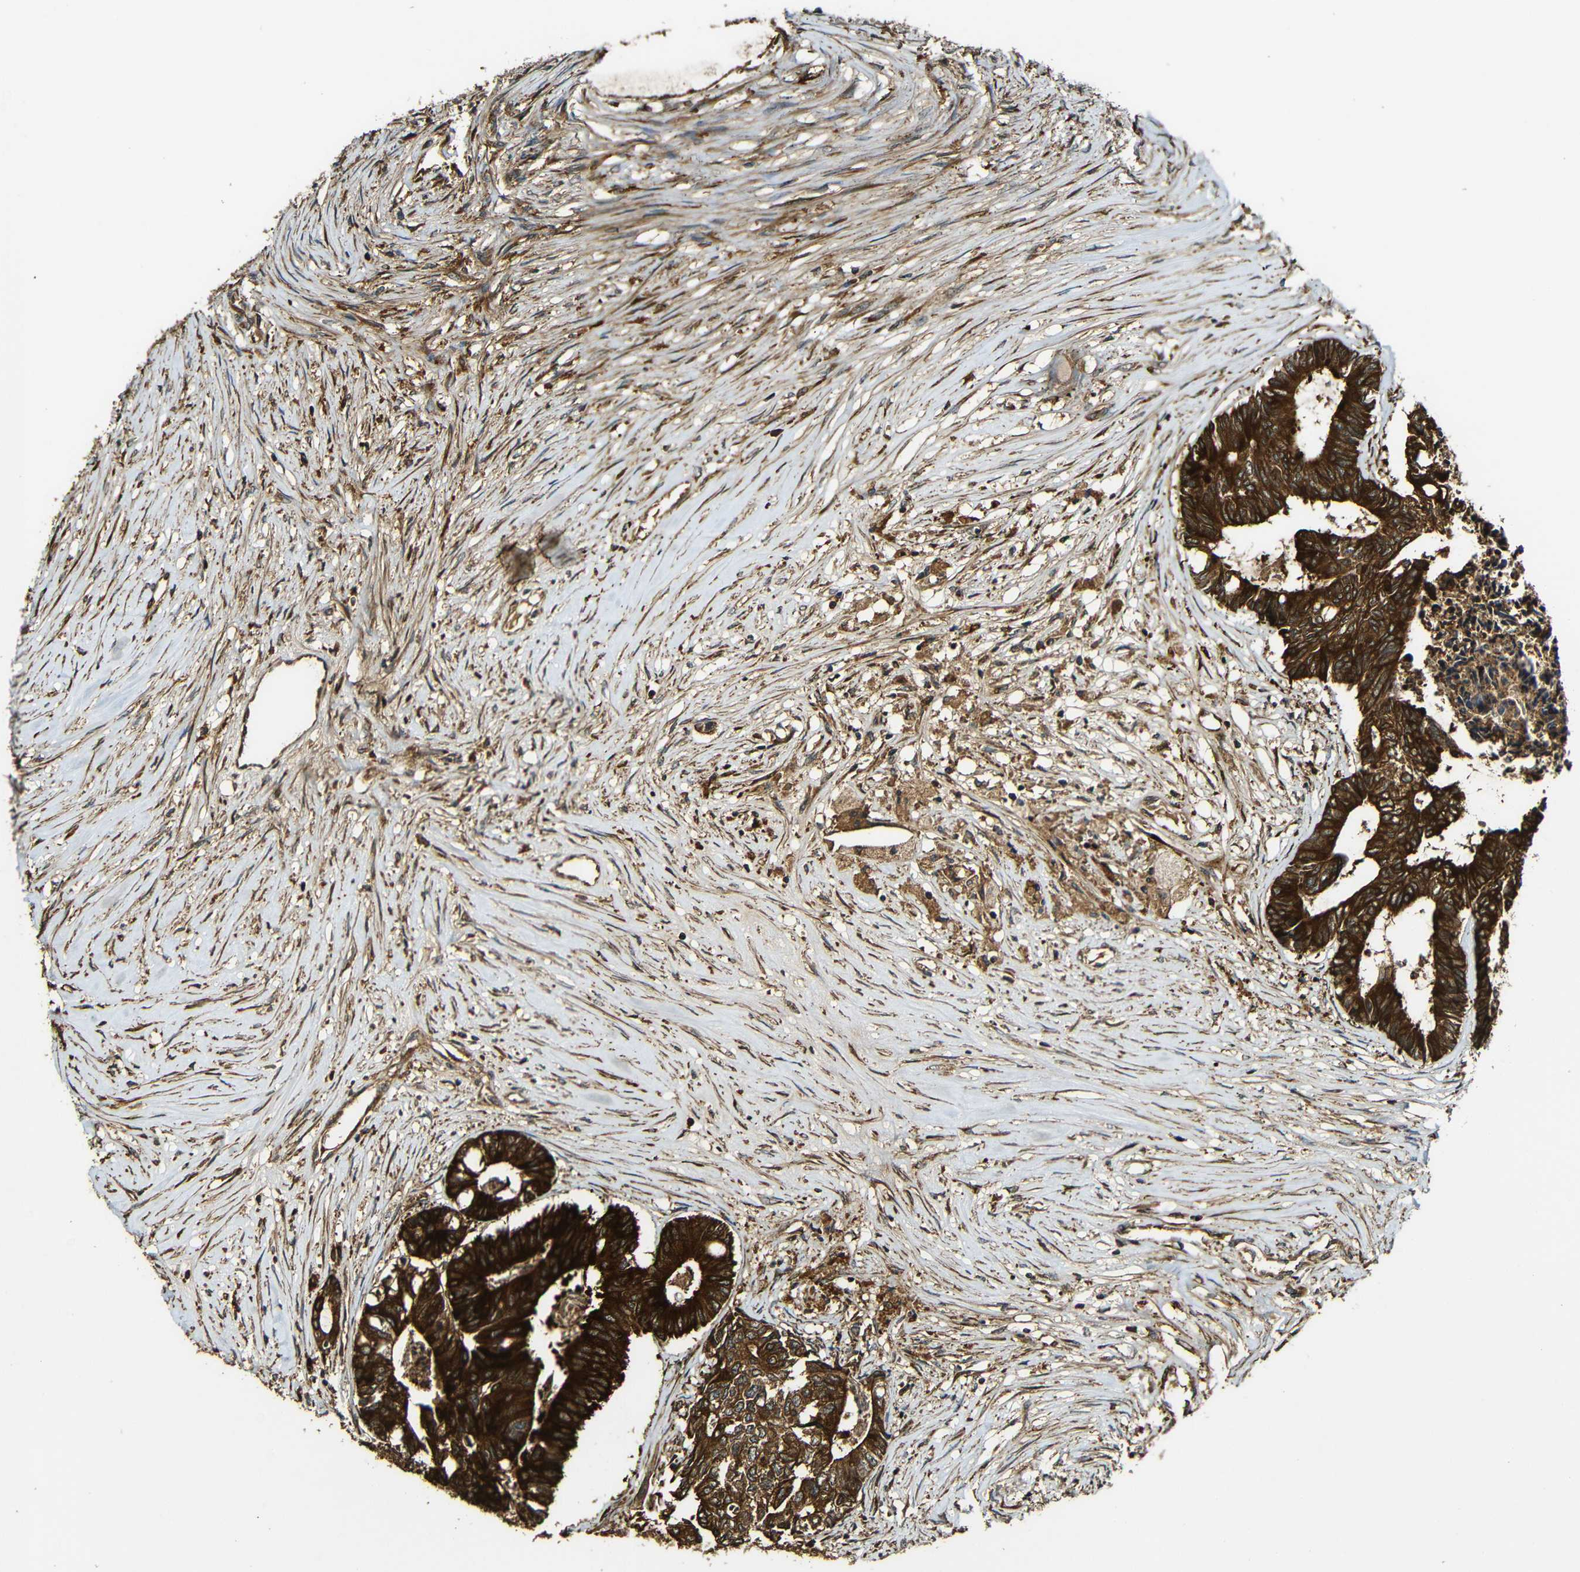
{"staining": {"intensity": "strong", "quantity": ">75%", "location": "cytoplasmic/membranous"}, "tissue": "colorectal cancer", "cell_type": "Tumor cells", "image_type": "cancer", "snomed": [{"axis": "morphology", "description": "Adenocarcinoma, NOS"}, {"axis": "topography", "description": "Rectum"}], "caption": "Immunohistochemistry (DAB) staining of adenocarcinoma (colorectal) reveals strong cytoplasmic/membranous protein positivity in about >75% of tumor cells. The staining was performed using DAB to visualize the protein expression in brown, while the nuclei were stained in blue with hematoxylin (Magnification: 20x).", "gene": "CASP8", "patient": {"sex": "male", "age": 63}}